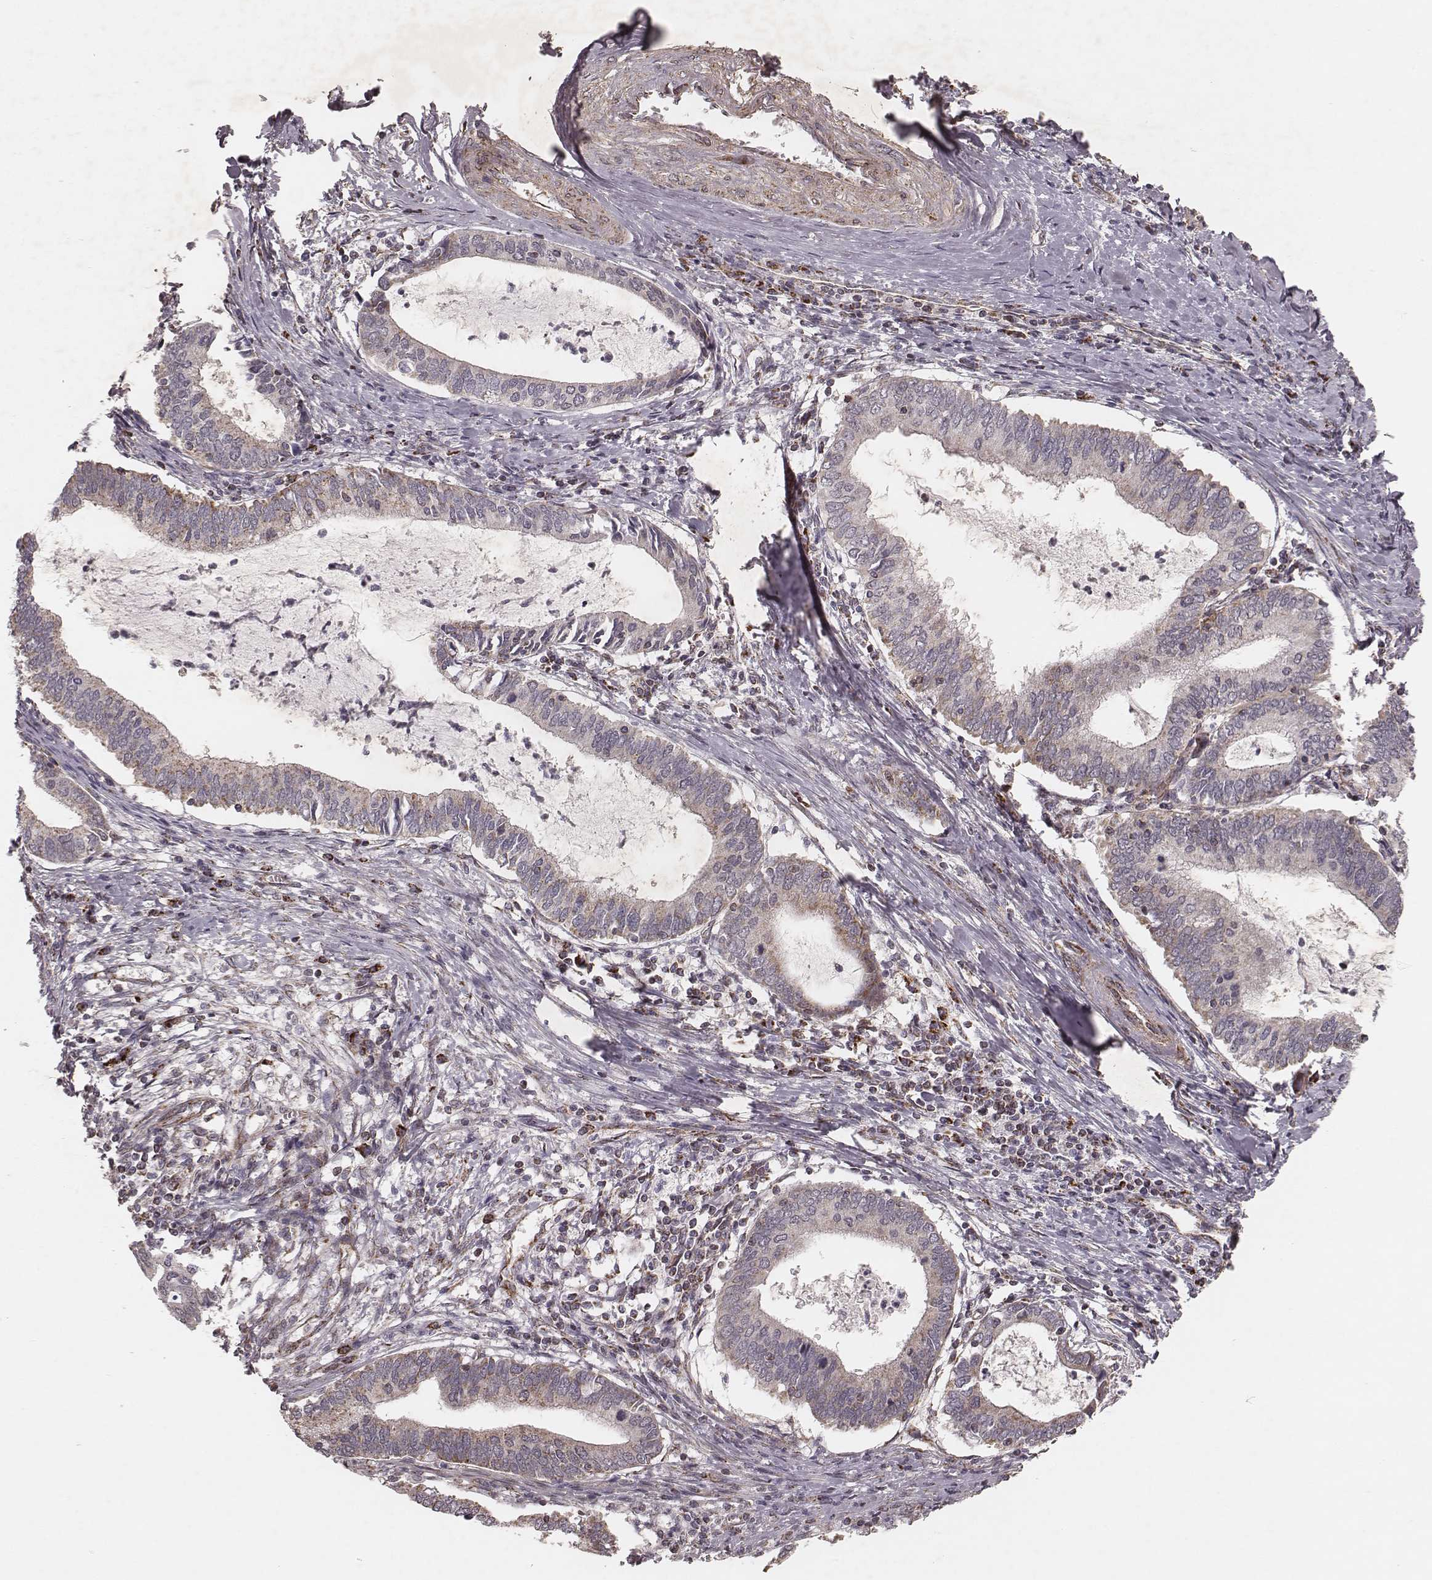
{"staining": {"intensity": "weak", "quantity": "25%-75%", "location": "cytoplasmic/membranous"}, "tissue": "cervical cancer", "cell_type": "Tumor cells", "image_type": "cancer", "snomed": [{"axis": "morphology", "description": "Adenocarcinoma, NOS"}, {"axis": "topography", "description": "Cervix"}], "caption": "Protein staining reveals weak cytoplasmic/membranous staining in about 25%-75% of tumor cells in cervical cancer.", "gene": "NDUFA7", "patient": {"sex": "female", "age": 42}}